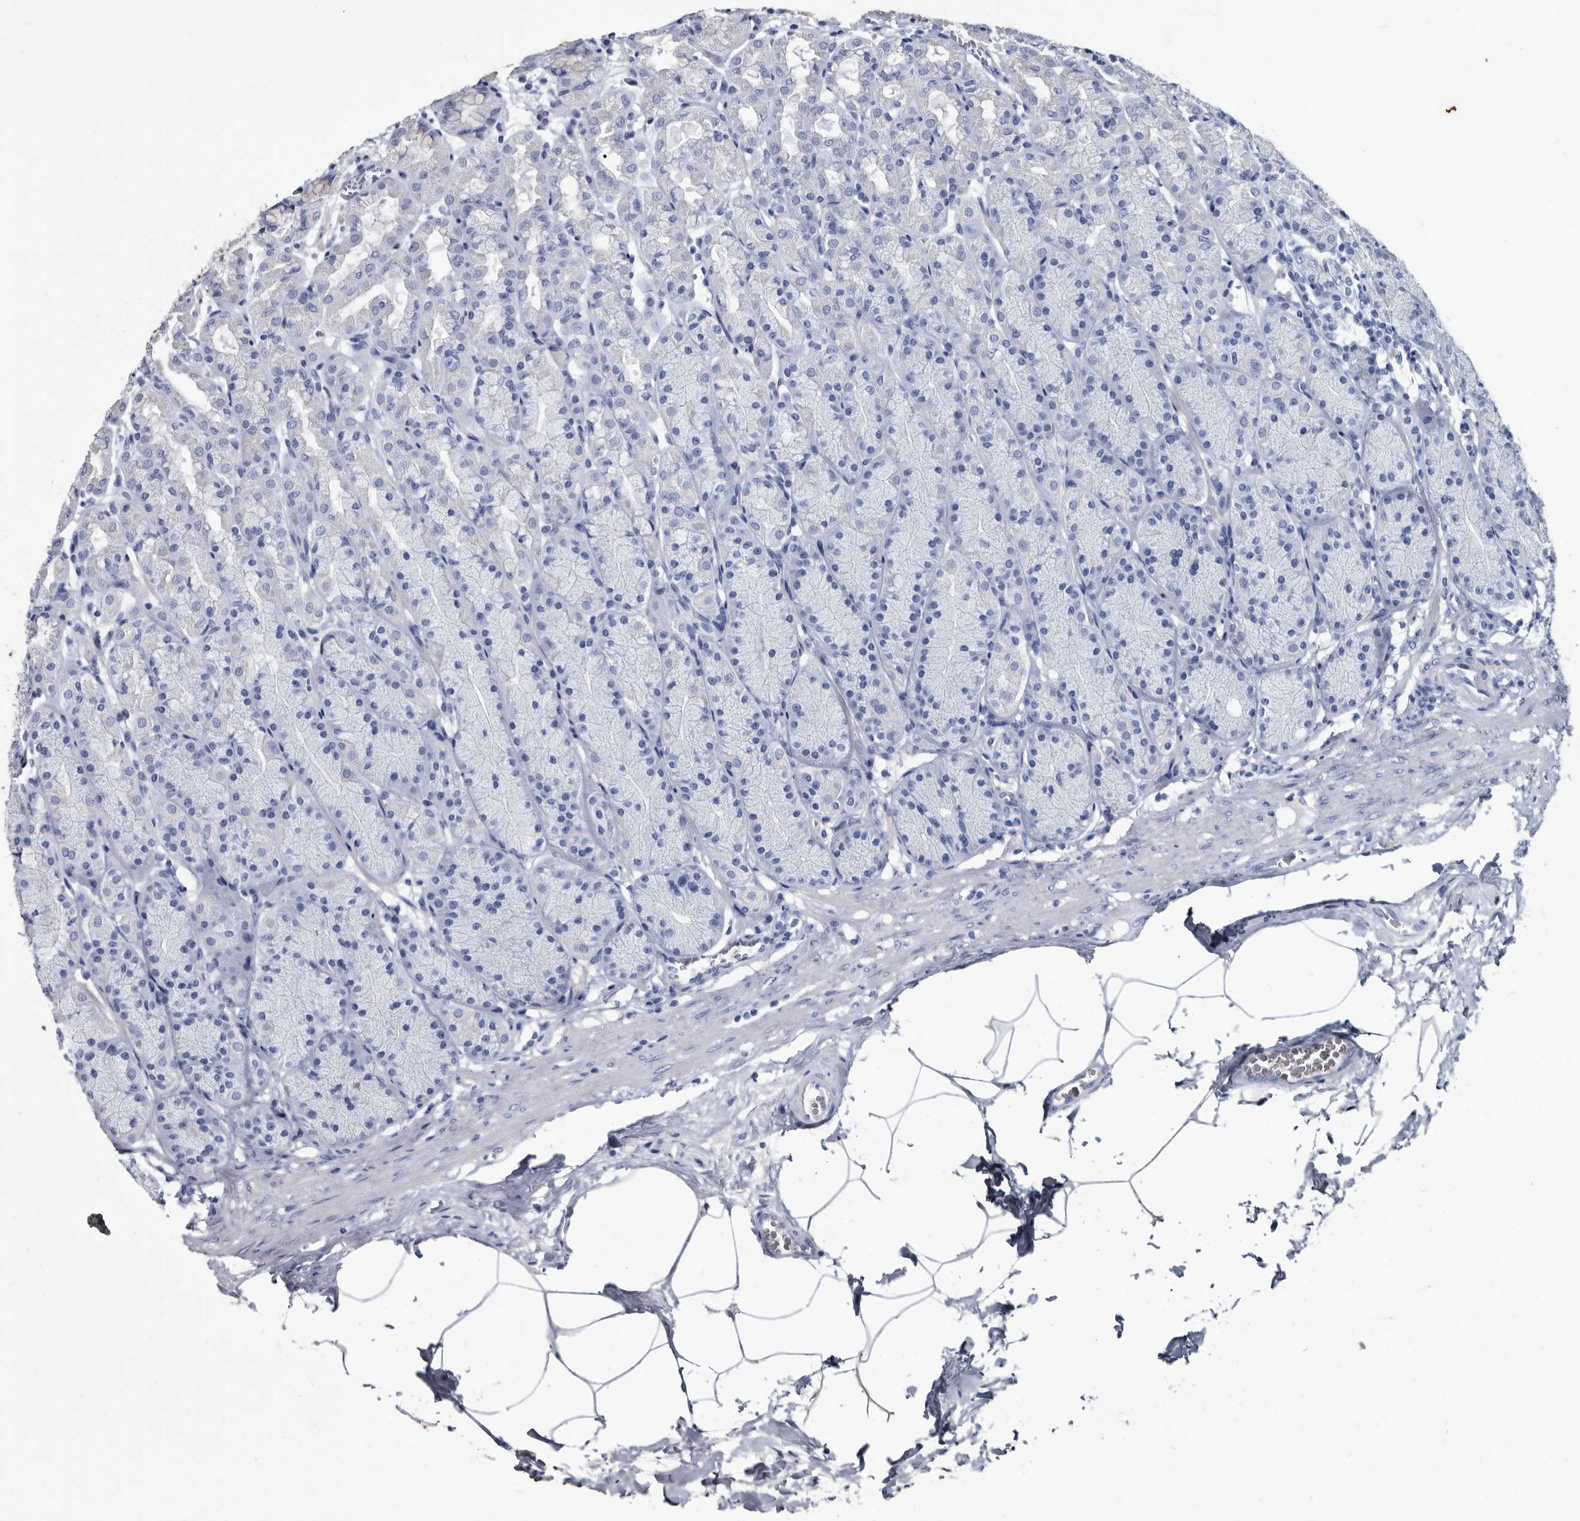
{"staining": {"intensity": "negative", "quantity": "none", "location": "none"}, "tissue": "stomach", "cell_type": "Glandular cells", "image_type": "normal", "snomed": [{"axis": "morphology", "description": "Normal tissue, NOS"}, {"axis": "topography", "description": "Stomach"}], "caption": "IHC of normal human stomach reveals no staining in glandular cells. (DAB (3,3'-diaminobenzidine) IHC, high magnification).", "gene": "PRSS8", "patient": {"sex": "male", "age": 42}}